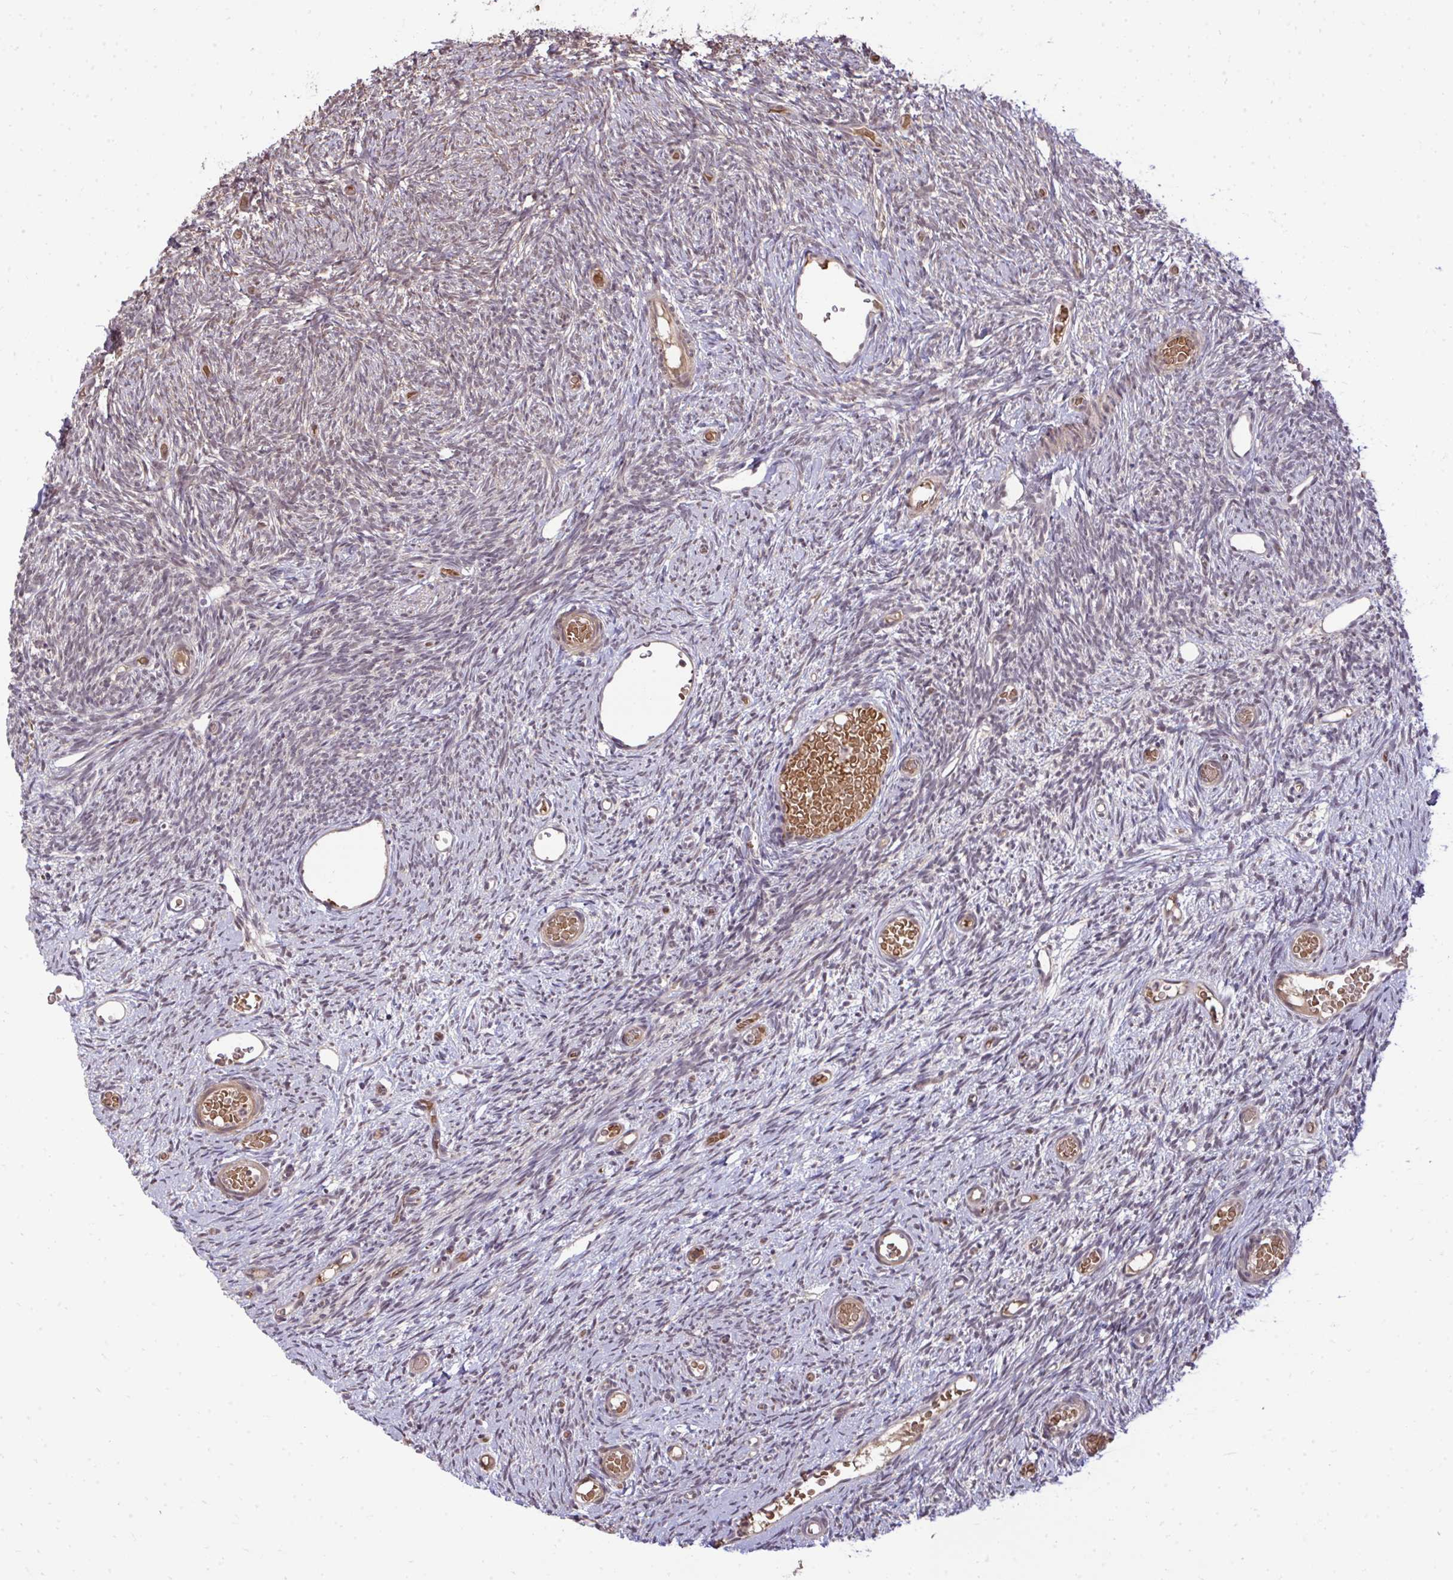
{"staining": {"intensity": "weak", "quantity": "25%-75%", "location": "cytoplasmic/membranous,nuclear"}, "tissue": "ovary", "cell_type": "Ovarian stroma cells", "image_type": "normal", "snomed": [{"axis": "morphology", "description": "Normal tissue, NOS"}, {"axis": "topography", "description": "Ovary"}], "caption": "Ovarian stroma cells display low levels of weak cytoplasmic/membranous,nuclear staining in approximately 25%-75% of cells in unremarkable ovary. The protein is stained brown, and the nuclei are stained in blue (DAB (3,3'-diaminobenzidine) IHC with brightfield microscopy, high magnification).", "gene": "ZSCAN9", "patient": {"sex": "female", "age": 39}}